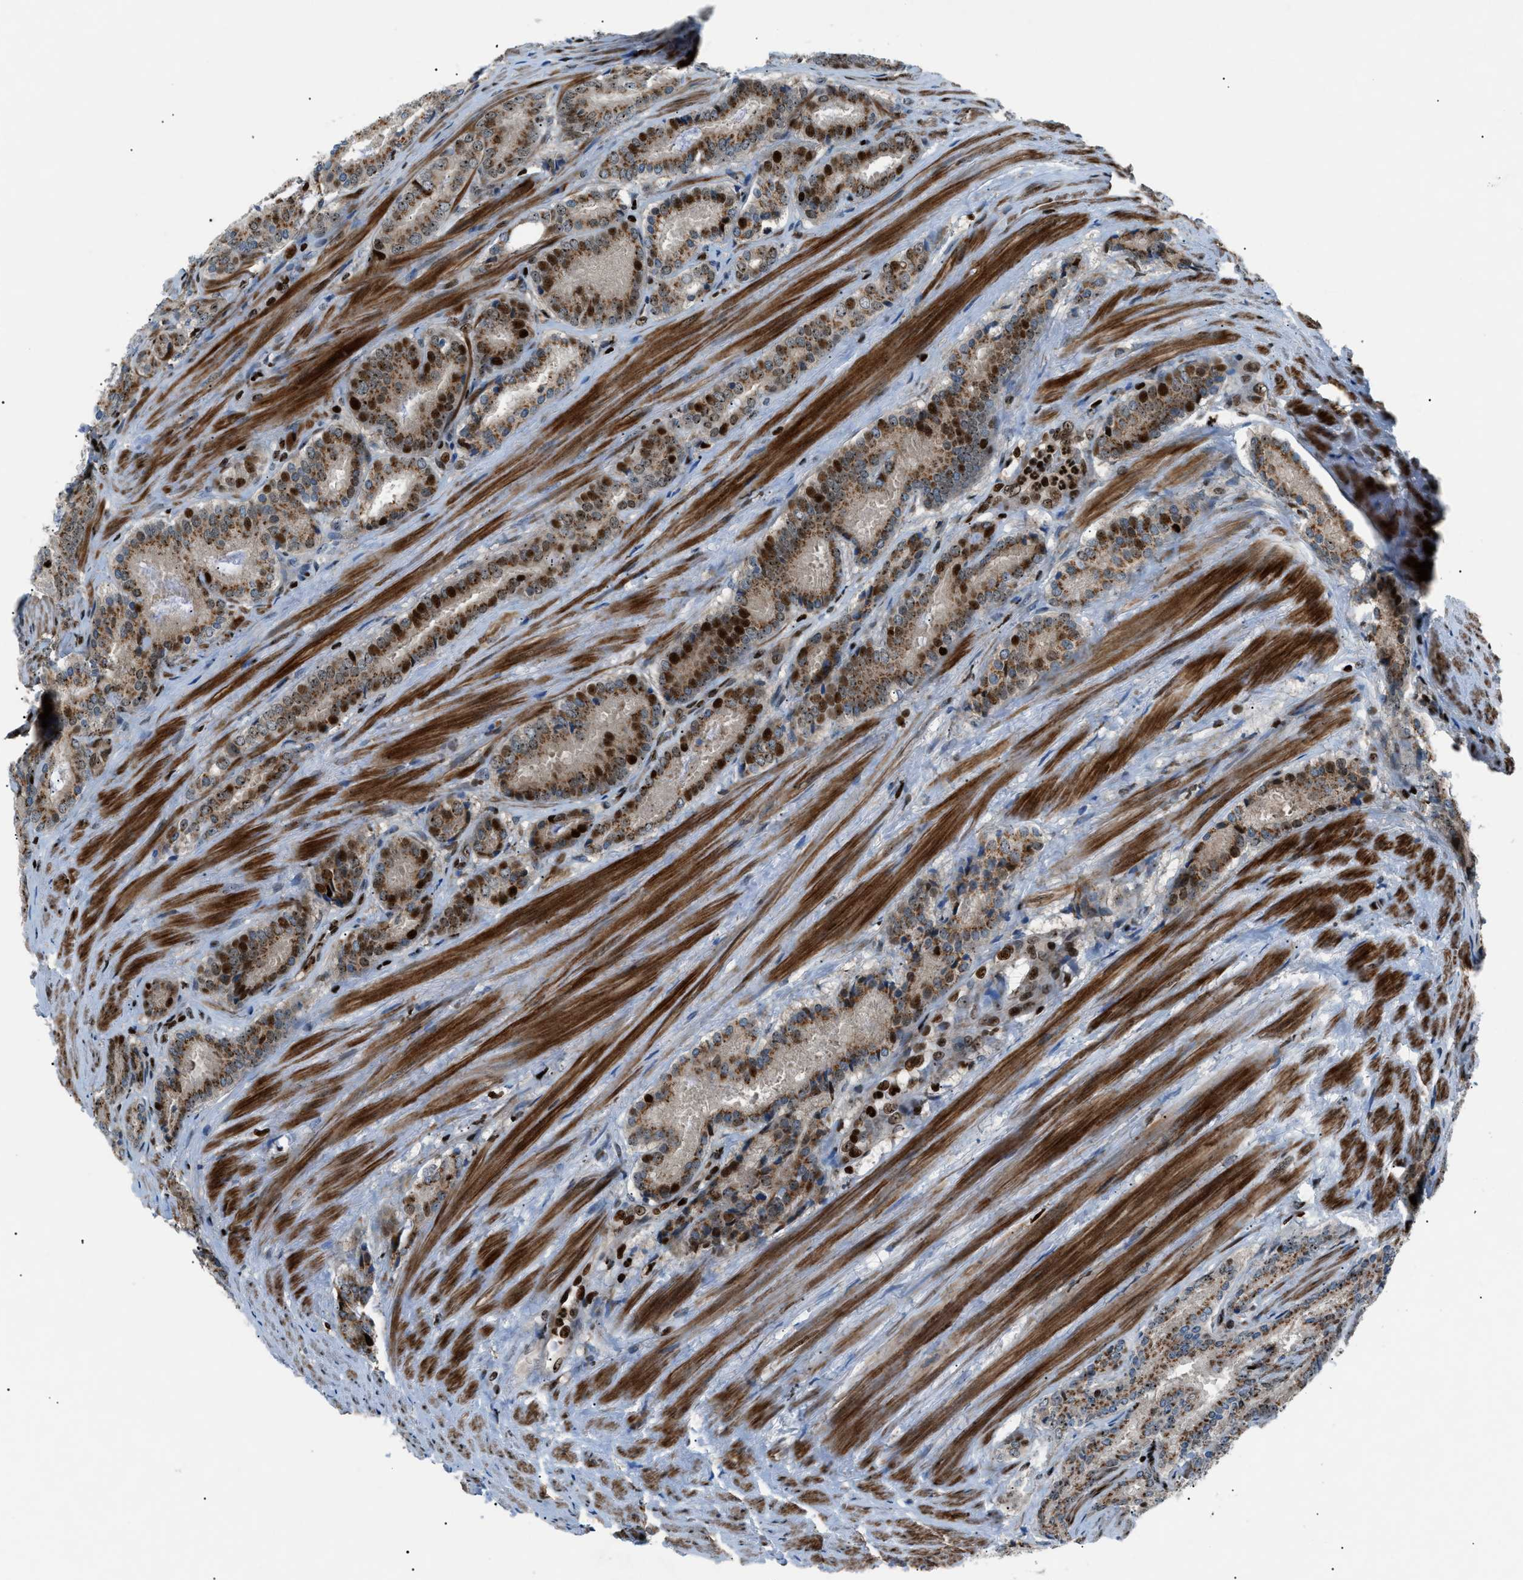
{"staining": {"intensity": "strong", "quantity": "25%-75%", "location": "cytoplasmic/membranous,nuclear"}, "tissue": "prostate cancer", "cell_type": "Tumor cells", "image_type": "cancer", "snomed": [{"axis": "morphology", "description": "Adenocarcinoma, Low grade"}, {"axis": "topography", "description": "Prostate"}], "caption": "The micrograph reveals staining of prostate cancer (low-grade adenocarcinoma), revealing strong cytoplasmic/membranous and nuclear protein expression (brown color) within tumor cells.", "gene": "PRKX", "patient": {"sex": "male", "age": 69}}